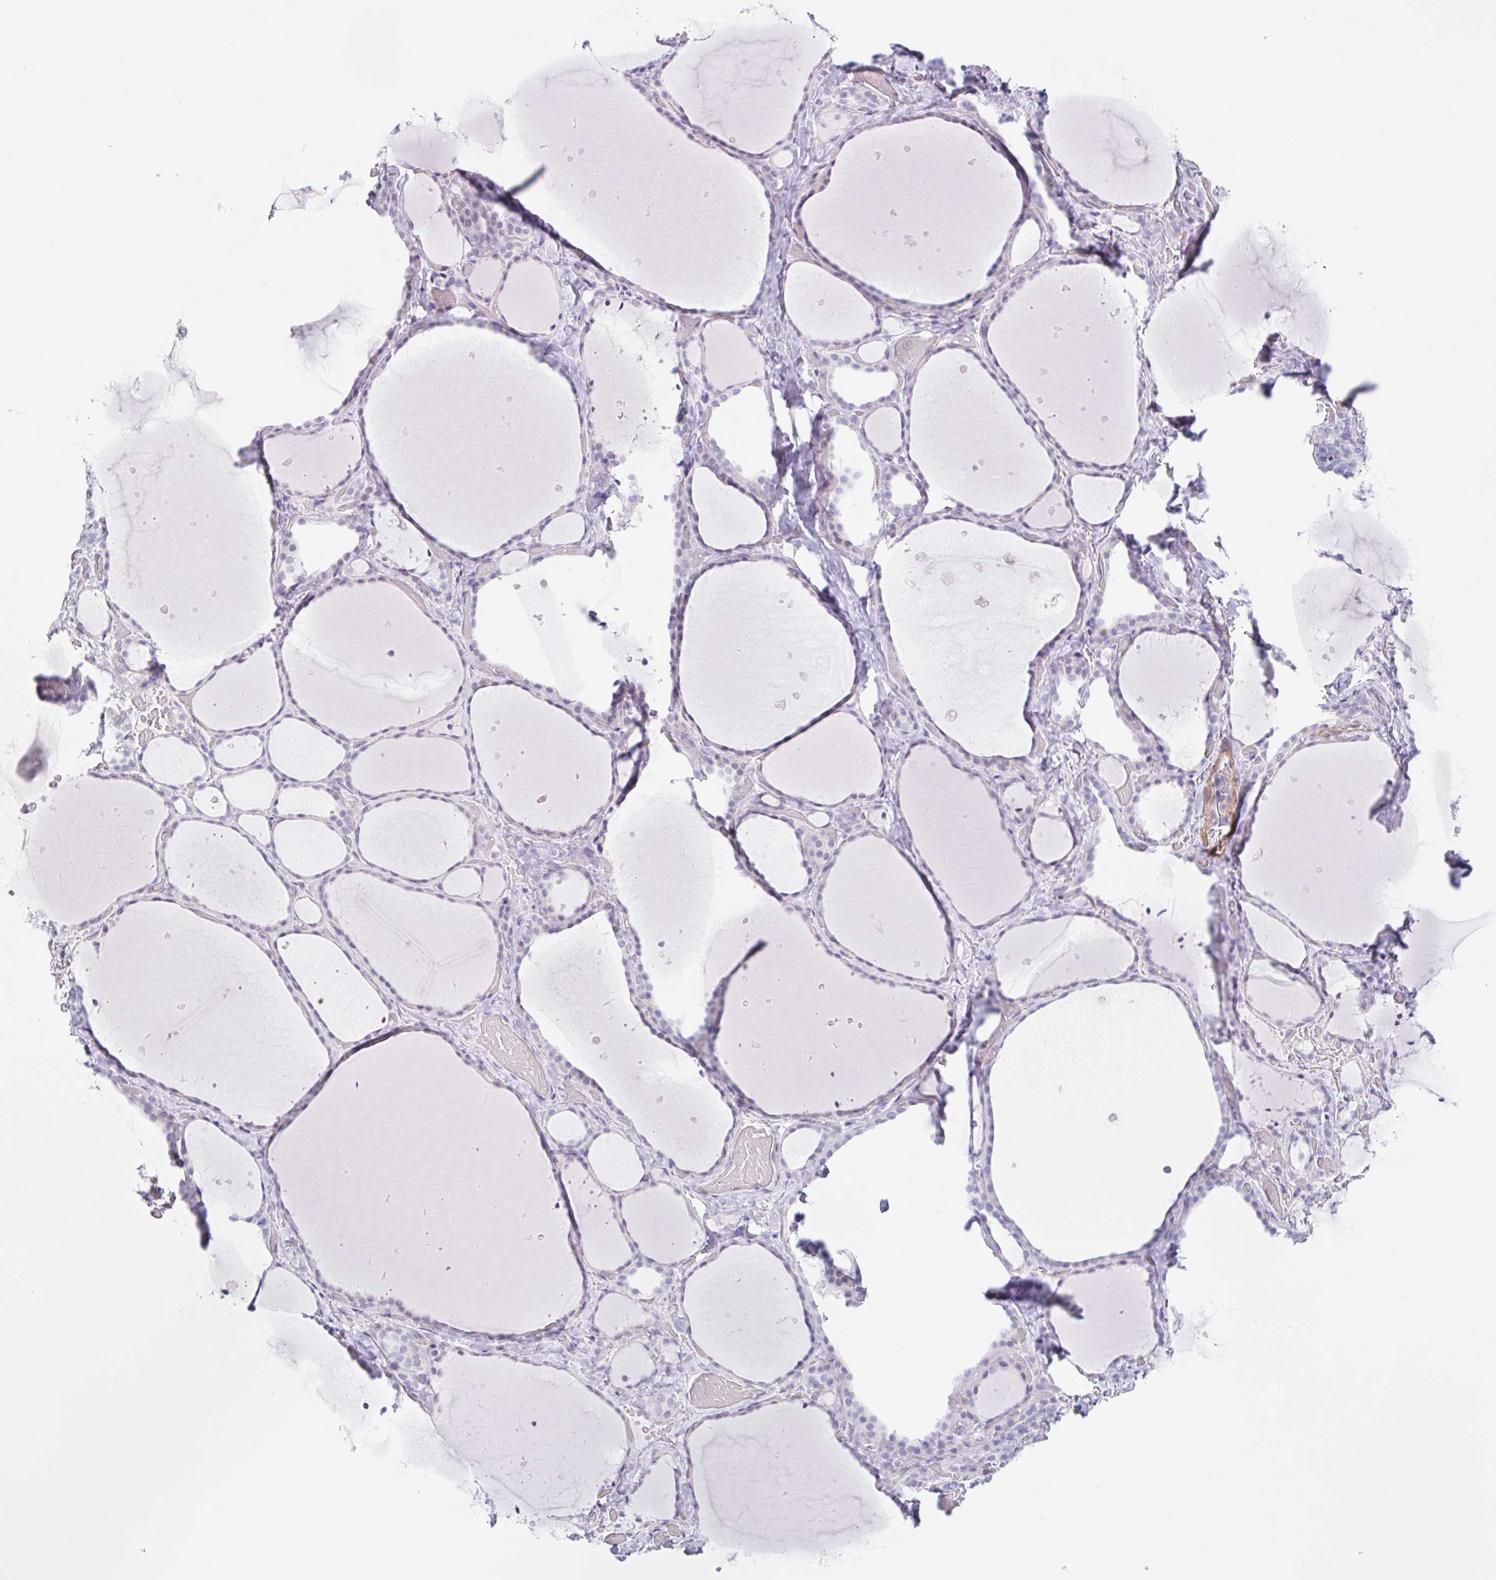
{"staining": {"intensity": "negative", "quantity": "none", "location": "none"}, "tissue": "thyroid gland", "cell_type": "Glandular cells", "image_type": "normal", "snomed": [{"axis": "morphology", "description": "Normal tissue, NOS"}, {"axis": "topography", "description": "Thyroid gland"}], "caption": "DAB (3,3'-diaminobenzidine) immunohistochemical staining of unremarkable thyroid gland shows no significant positivity in glandular cells. The staining was performed using DAB to visualize the protein expression in brown, while the nuclei were stained in blue with hematoxylin (Magnification: 20x).", "gene": "DCAF17", "patient": {"sex": "female", "age": 36}}